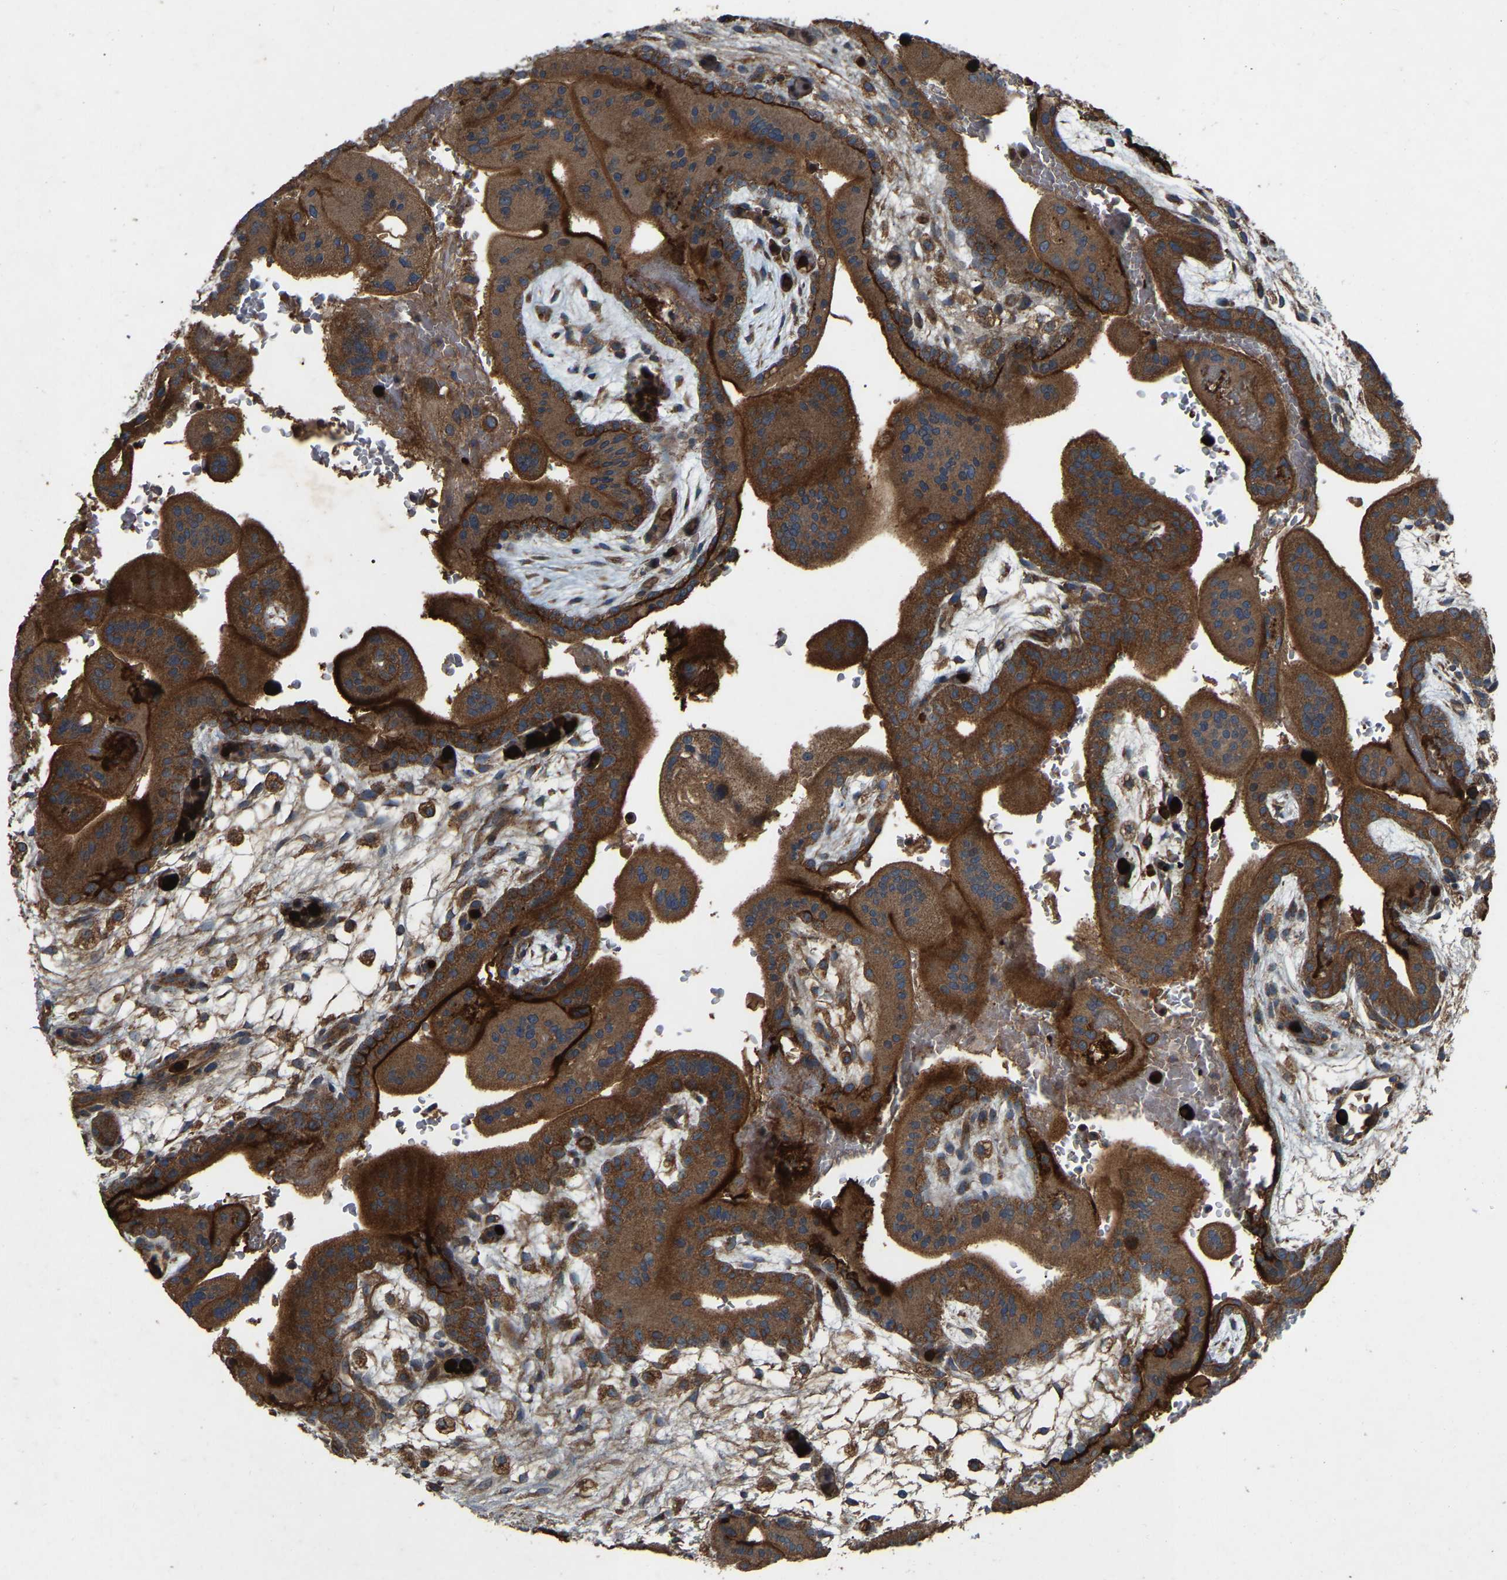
{"staining": {"intensity": "strong", "quantity": ">75%", "location": "cytoplasmic/membranous"}, "tissue": "placenta", "cell_type": "Decidual cells", "image_type": "normal", "snomed": [{"axis": "morphology", "description": "Normal tissue, NOS"}, {"axis": "topography", "description": "Placenta"}], "caption": "Unremarkable placenta exhibits strong cytoplasmic/membranous staining in about >75% of decidual cells The staining was performed using DAB (3,3'-diaminobenzidine), with brown indicating positive protein expression. Nuclei are stained blue with hematoxylin..", "gene": "SAMD9L", "patient": {"sex": "female", "age": 35}}